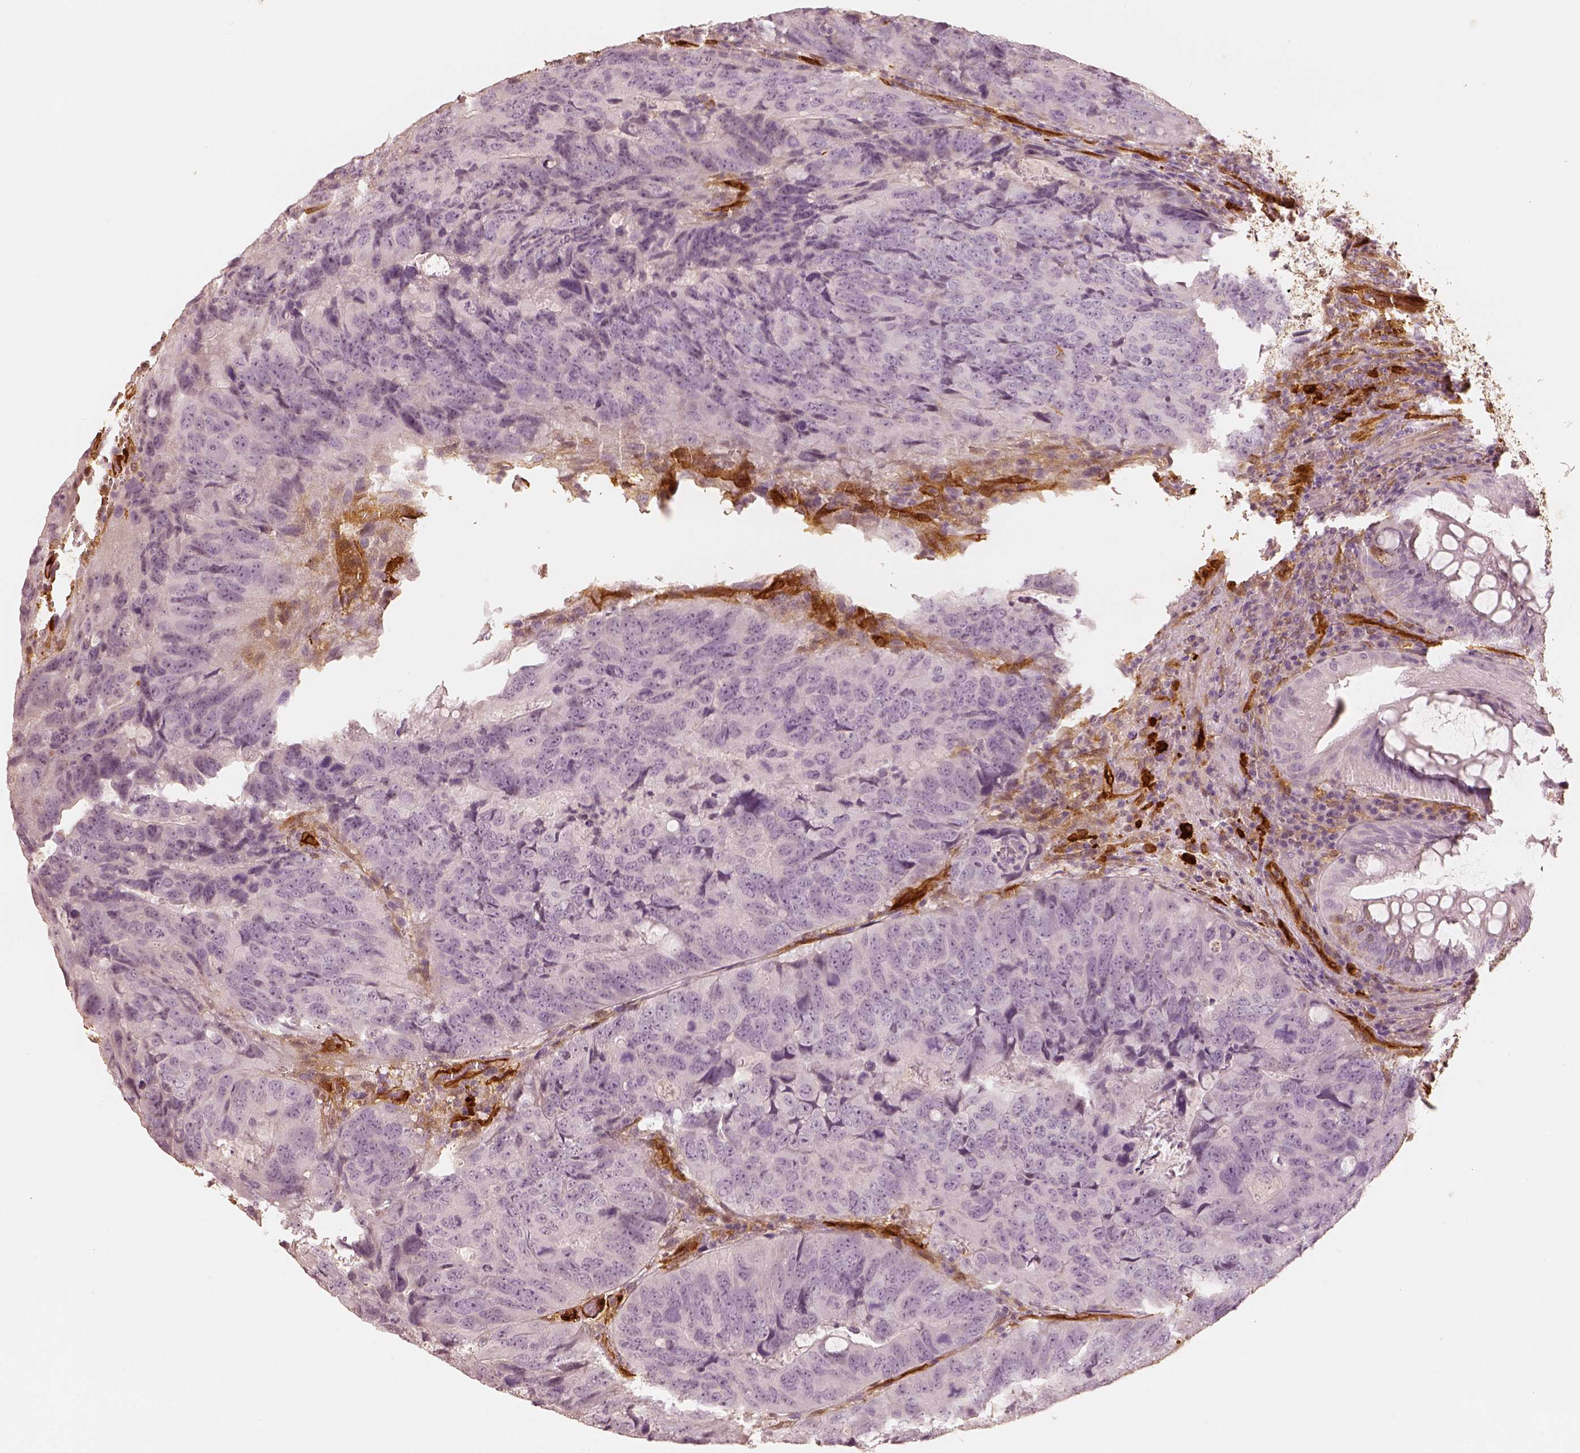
{"staining": {"intensity": "negative", "quantity": "none", "location": "none"}, "tissue": "colorectal cancer", "cell_type": "Tumor cells", "image_type": "cancer", "snomed": [{"axis": "morphology", "description": "Adenocarcinoma, NOS"}, {"axis": "topography", "description": "Colon"}], "caption": "This is an immunohistochemistry (IHC) image of human adenocarcinoma (colorectal). There is no positivity in tumor cells.", "gene": "FSCN1", "patient": {"sex": "male", "age": 79}}